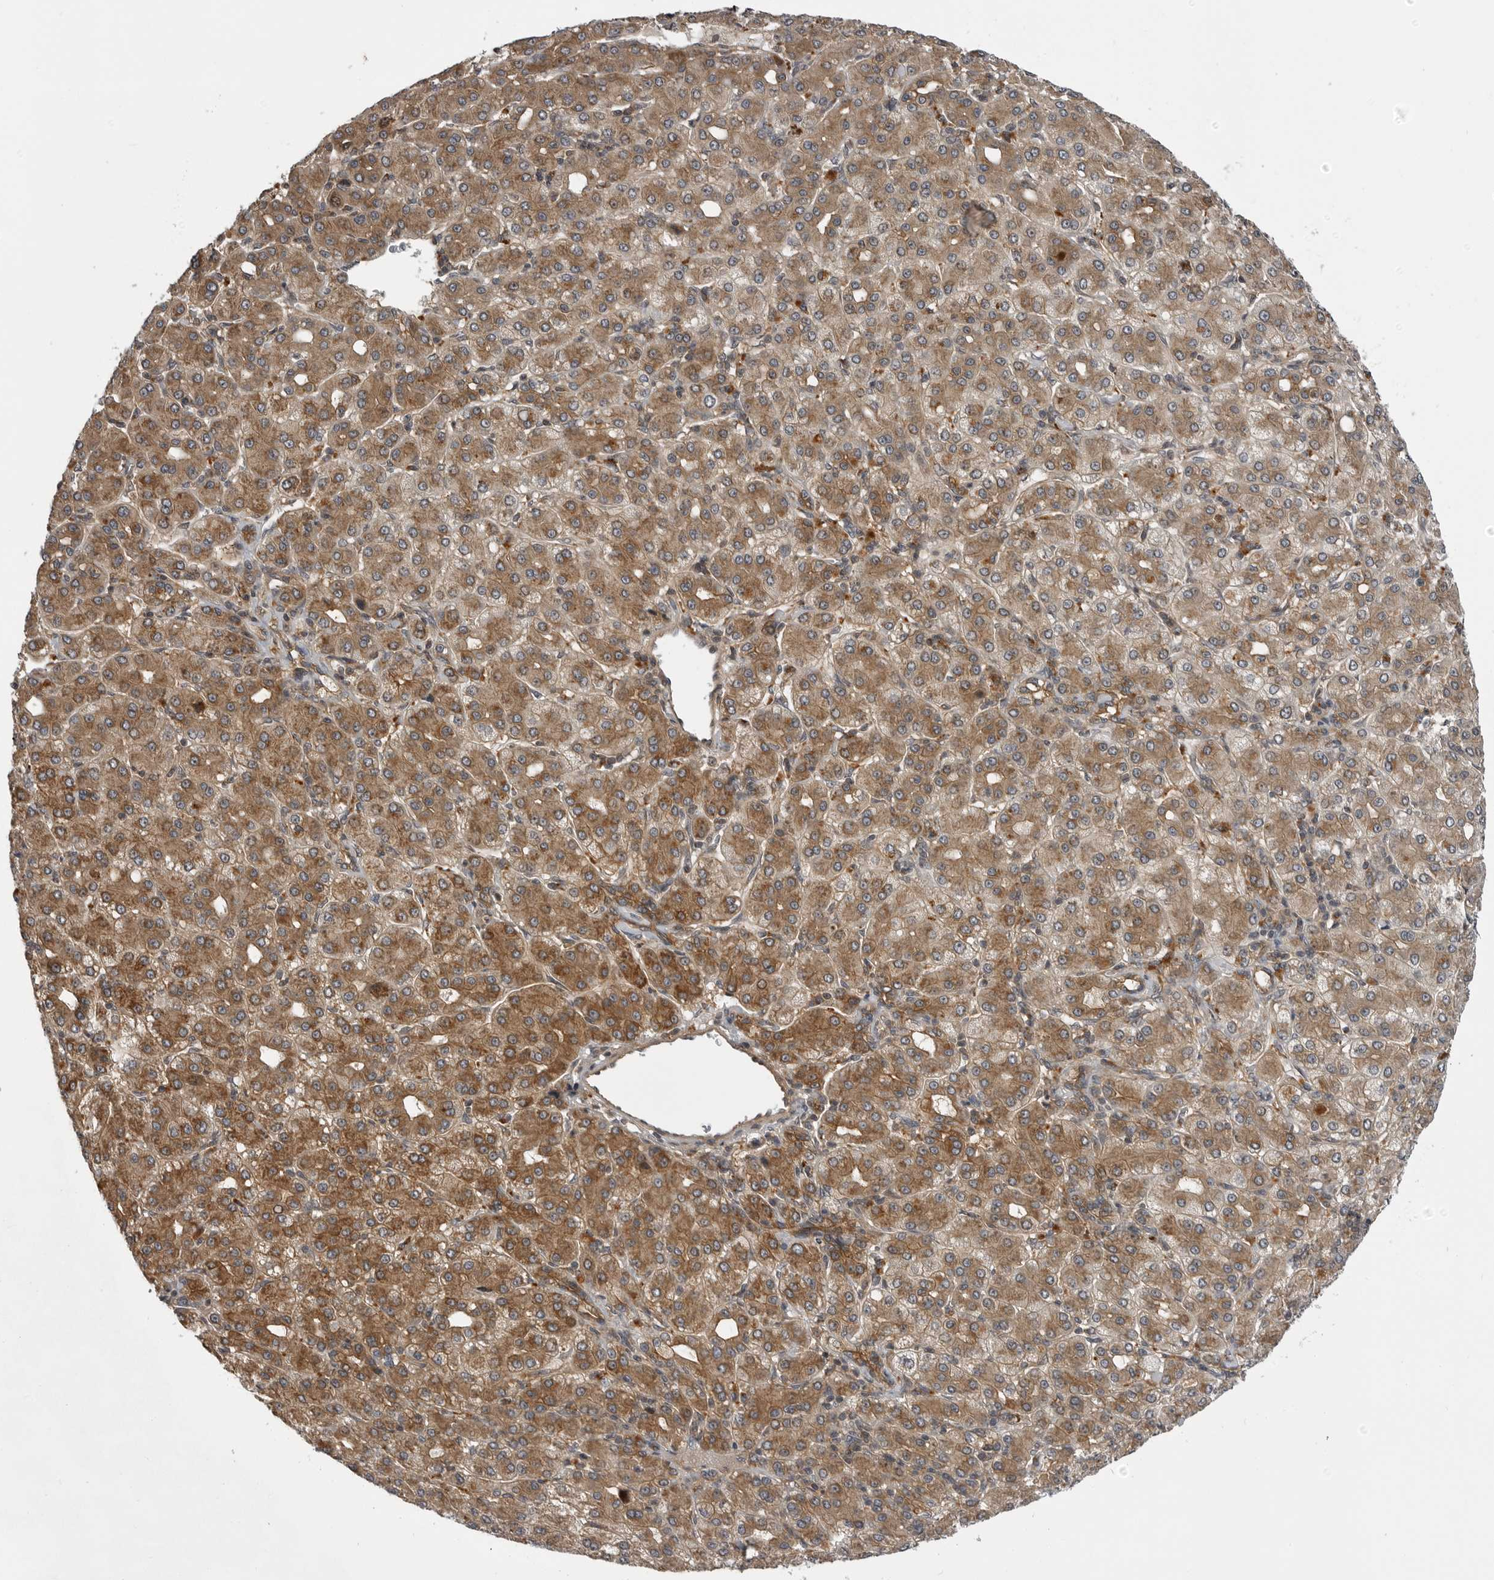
{"staining": {"intensity": "moderate", "quantity": ">75%", "location": "cytoplasmic/membranous"}, "tissue": "liver cancer", "cell_type": "Tumor cells", "image_type": "cancer", "snomed": [{"axis": "morphology", "description": "Carcinoma, Hepatocellular, NOS"}, {"axis": "topography", "description": "Liver"}], "caption": "An image showing moderate cytoplasmic/membranous positivity in approximately >75% of tumor cells in liver cancer (hepatocellular carcinoma), as visualized by brown immunohistochemical staining.", "gene": "LRRC45", "patient": {"sex": "male", "age": 65}}